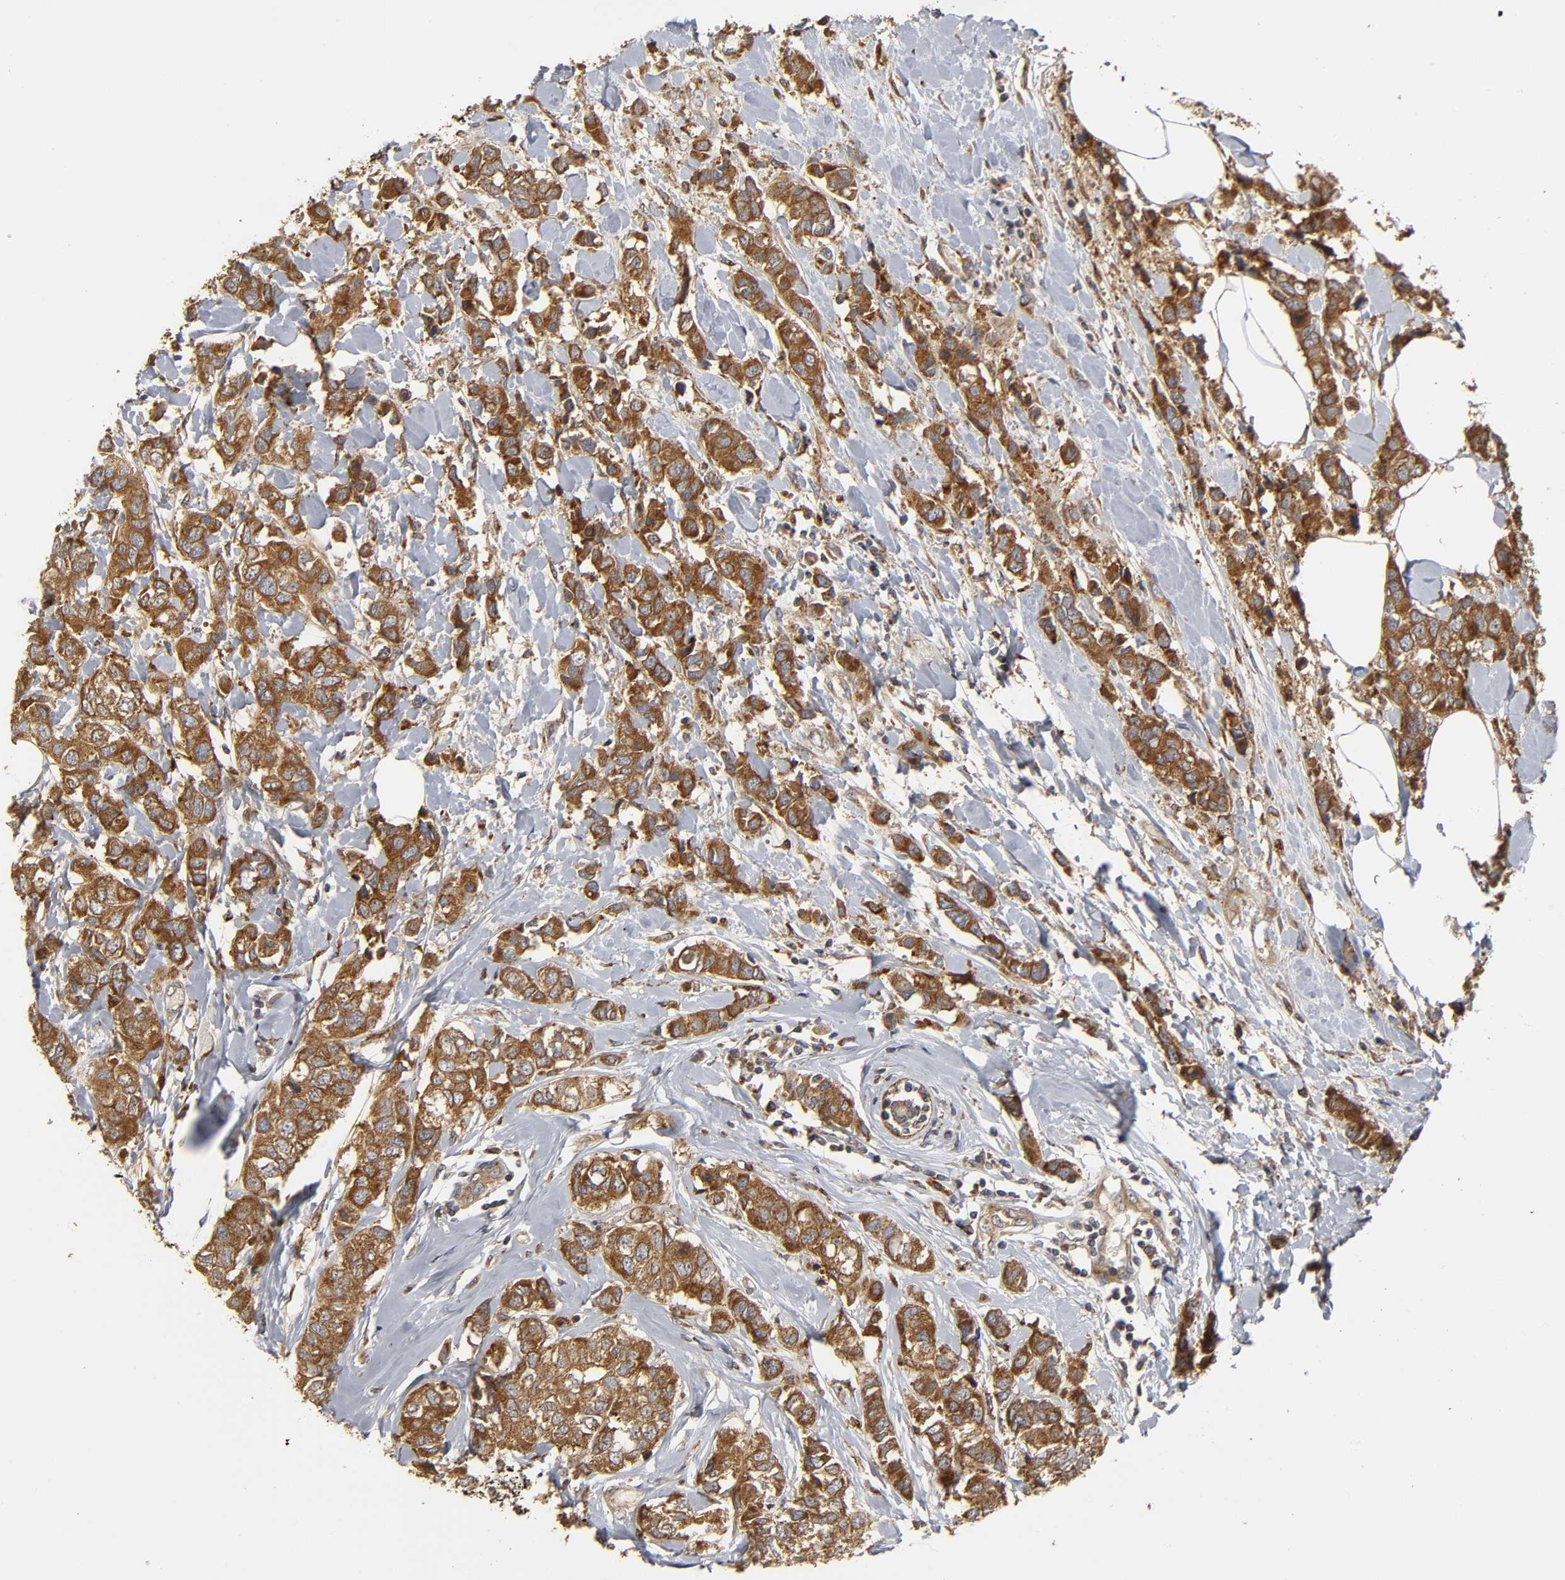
{"staining": {"intensity": "strong", "quantity": ">75%", "location": "cytoplasmic/membranous"}, "tissue": "breast cancer", "cell_type": "Tumor cells", "image_type": "cancer", "snomed": [{"axis": "morphology", "description": "Duct carcinoma"}, {"axis": "topography", "description": "Breast"}], "caption": "Human infiltrating ductal carcinoma (breast) stained for a protein (brown) reveals strong cytoplasmic/membranous positive staining in approximately >75% of tumor cells.", "gene": "GNPTG", "patient": {"sex": "female", "age": 50}}